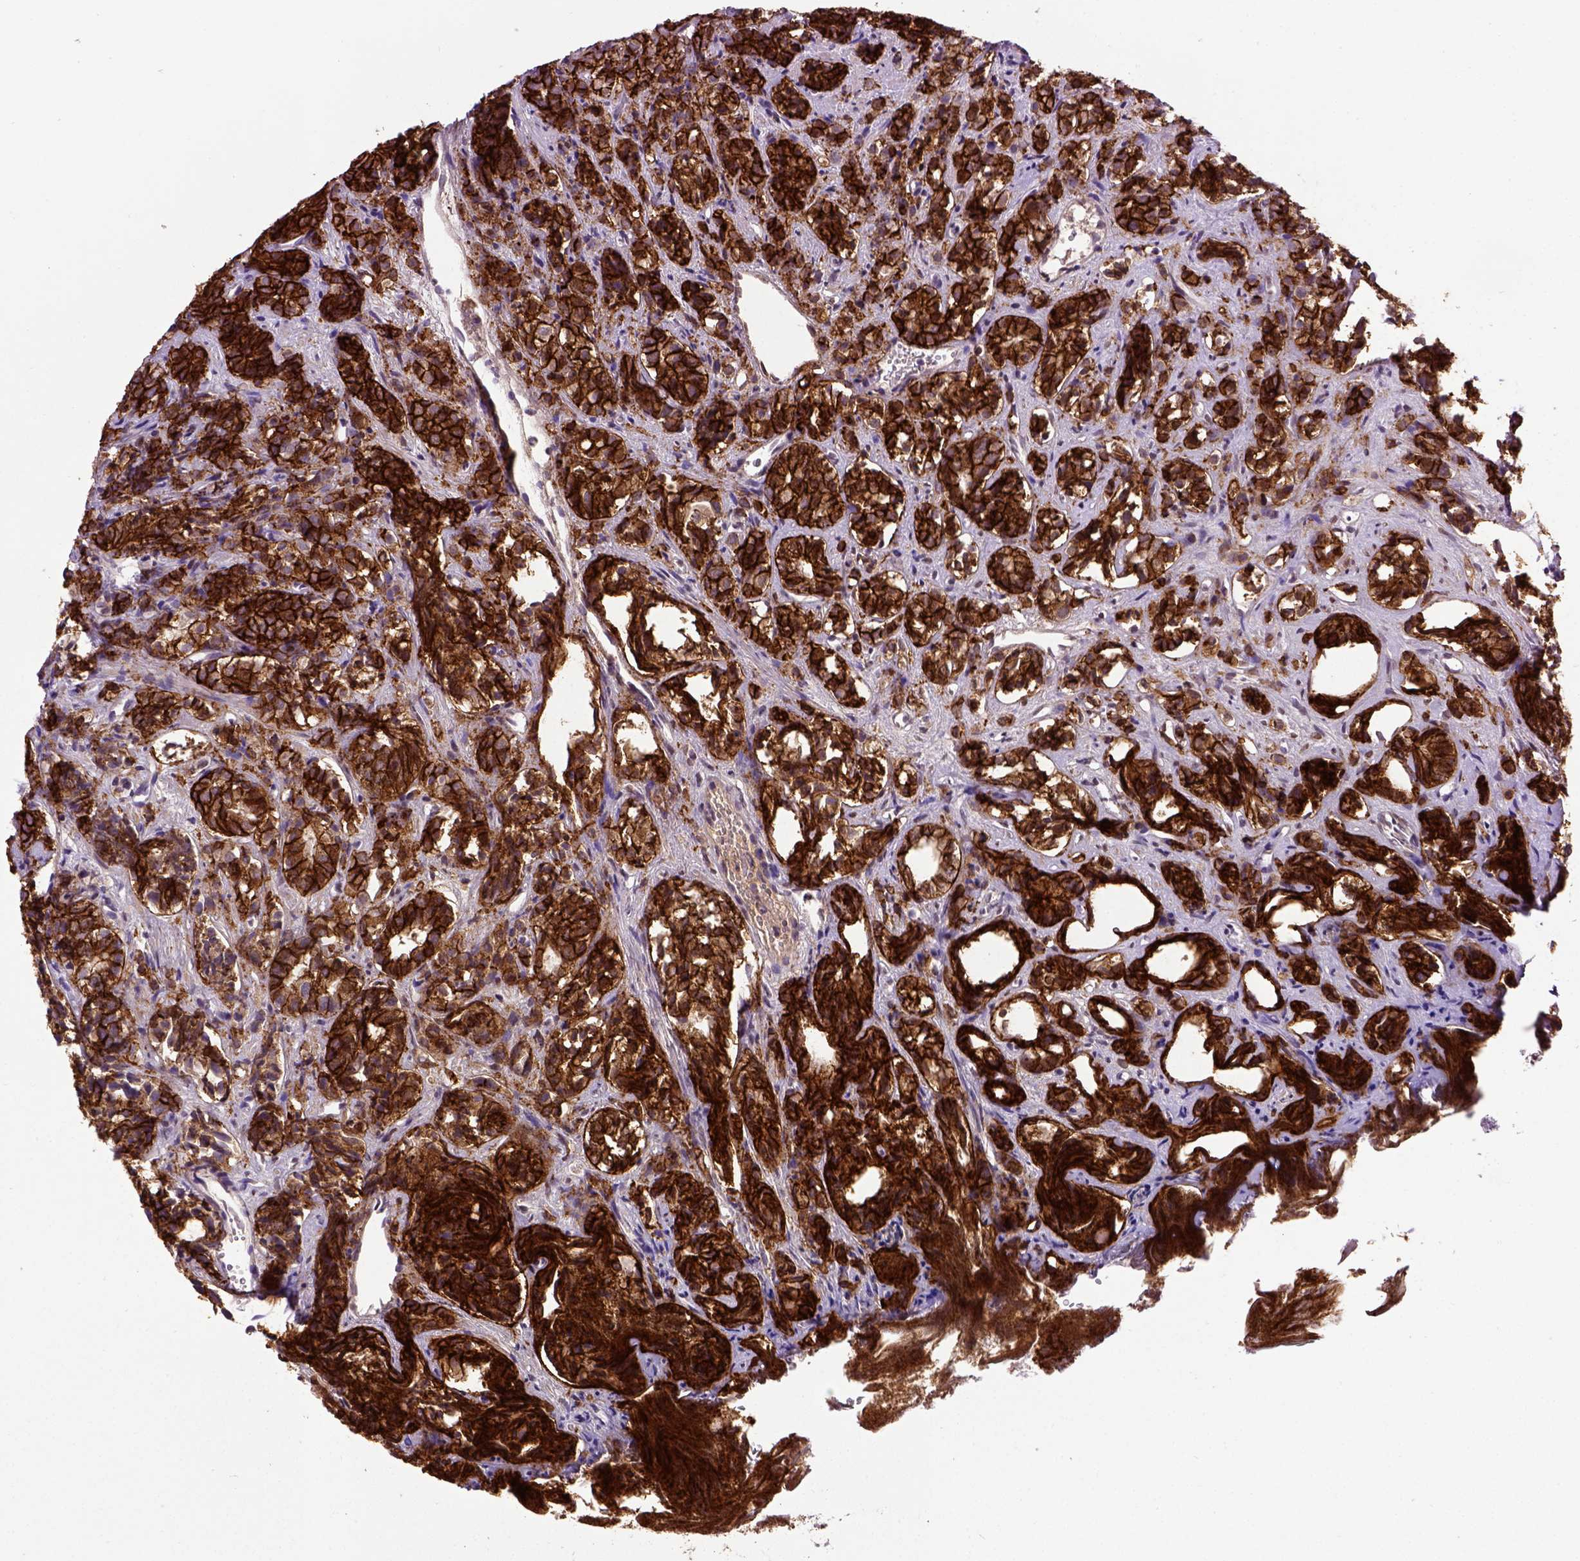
{"staining": {"intensity": "strong", "quantity": ">75%", "location": "cytoplasmic/membranous"}, "tissue": "prostate cancer", "cell_type": "Tumor cells", "image_type": "cancer", "snomed": [{"axis": "morphology", "description": "Adenocarcinoma, High grade"}, {"axis": "topography", "description": "Prostate"}], "caption": "A brown stain labels strong cytoplasmic/membranous expression of a protein in human adenocarcinoma (high-grade) (prostate) tumor cells. The staining was performed using DAB (3,3'-diaminobenzidine), with brown indicating positive protein expression. Nuclei are stained blue with hematoxylin.", "gene": "CDH1", "patient": {"sex": "male", "age": 84}}